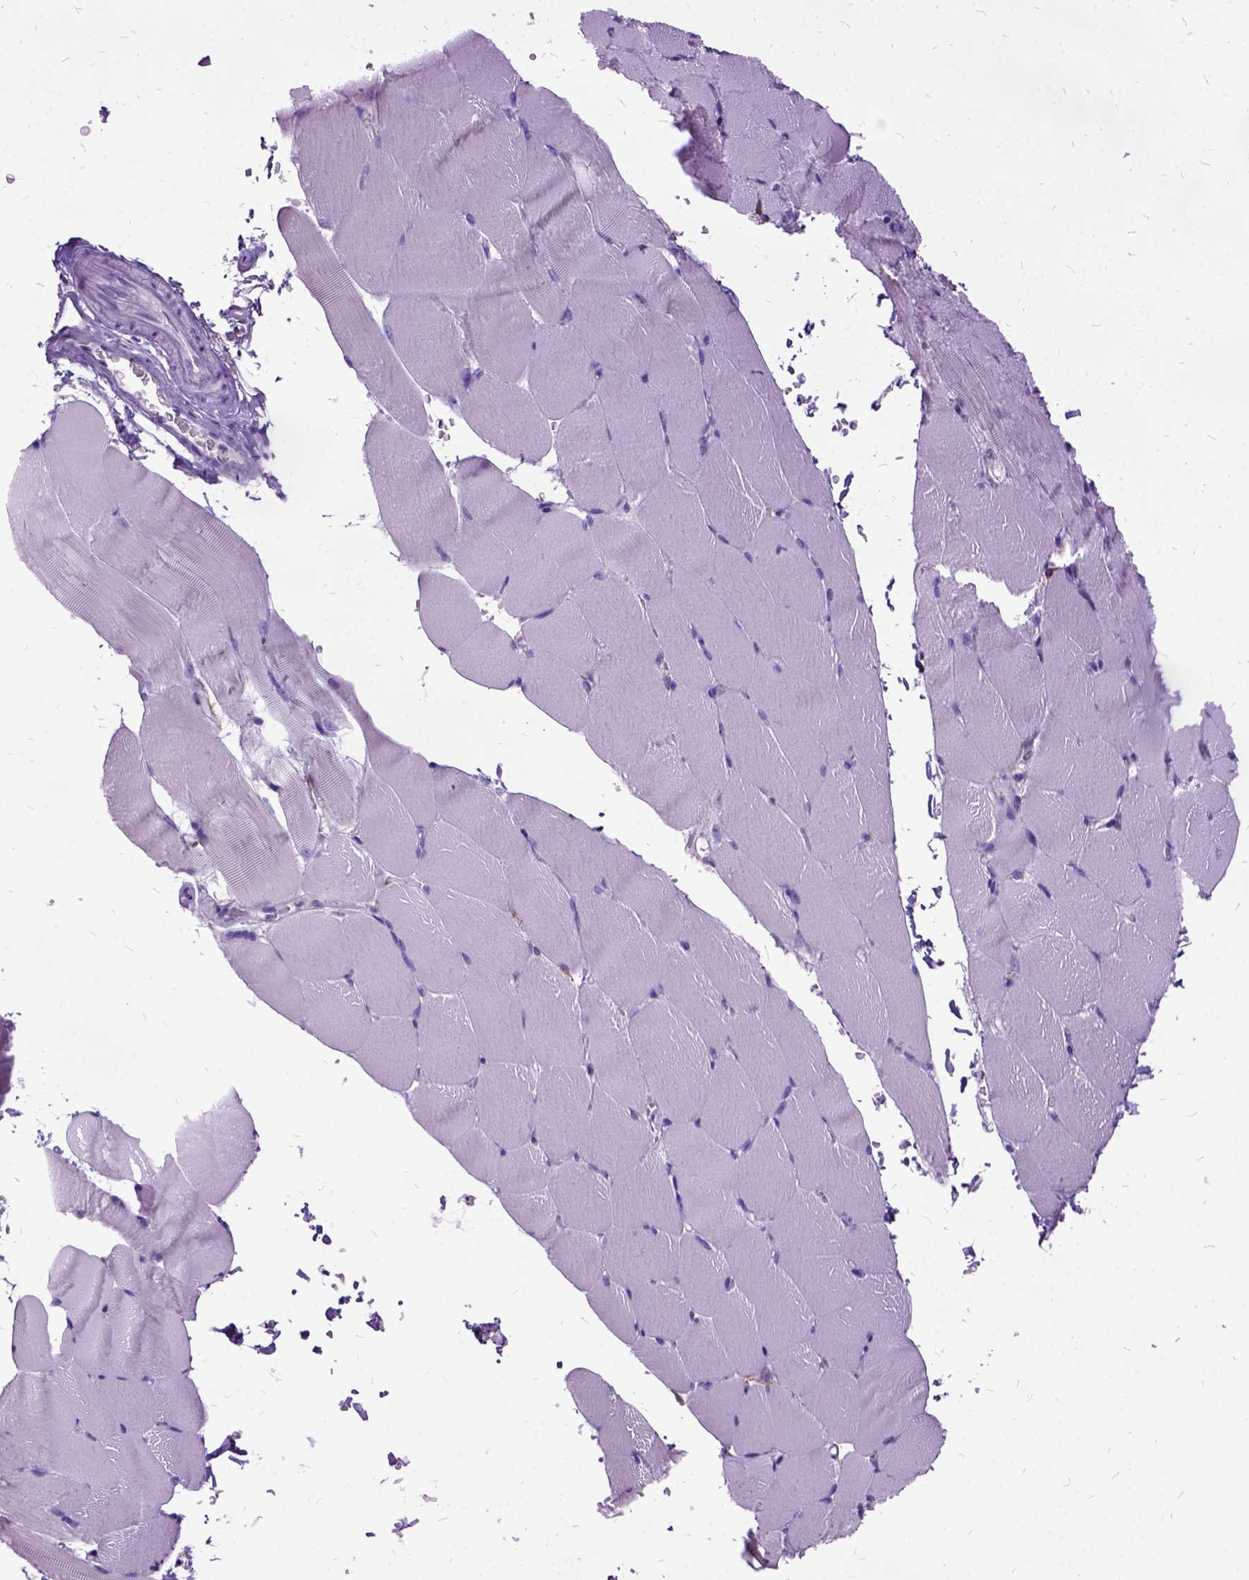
{"staining": {"intensity": "negative", "quantity": "none", "location": "none"}, "tissue": "skeletal muscle", "cell_type": "Myocytes", "image_type": "normal", "snomed": [{"axis": "morphology", "description": "Normal tissue, NOS"}, {"axis": "topography", "description": "Skeletal muscle"}], "caption": "Myocytes show no significant expression in normal skeletal muscle. The staining is performed using DAB brown chromogen with nuclei counter-stained in using hematoxylin.", "gene": "MME", "patient": {"sex": "female", "age": 37}}